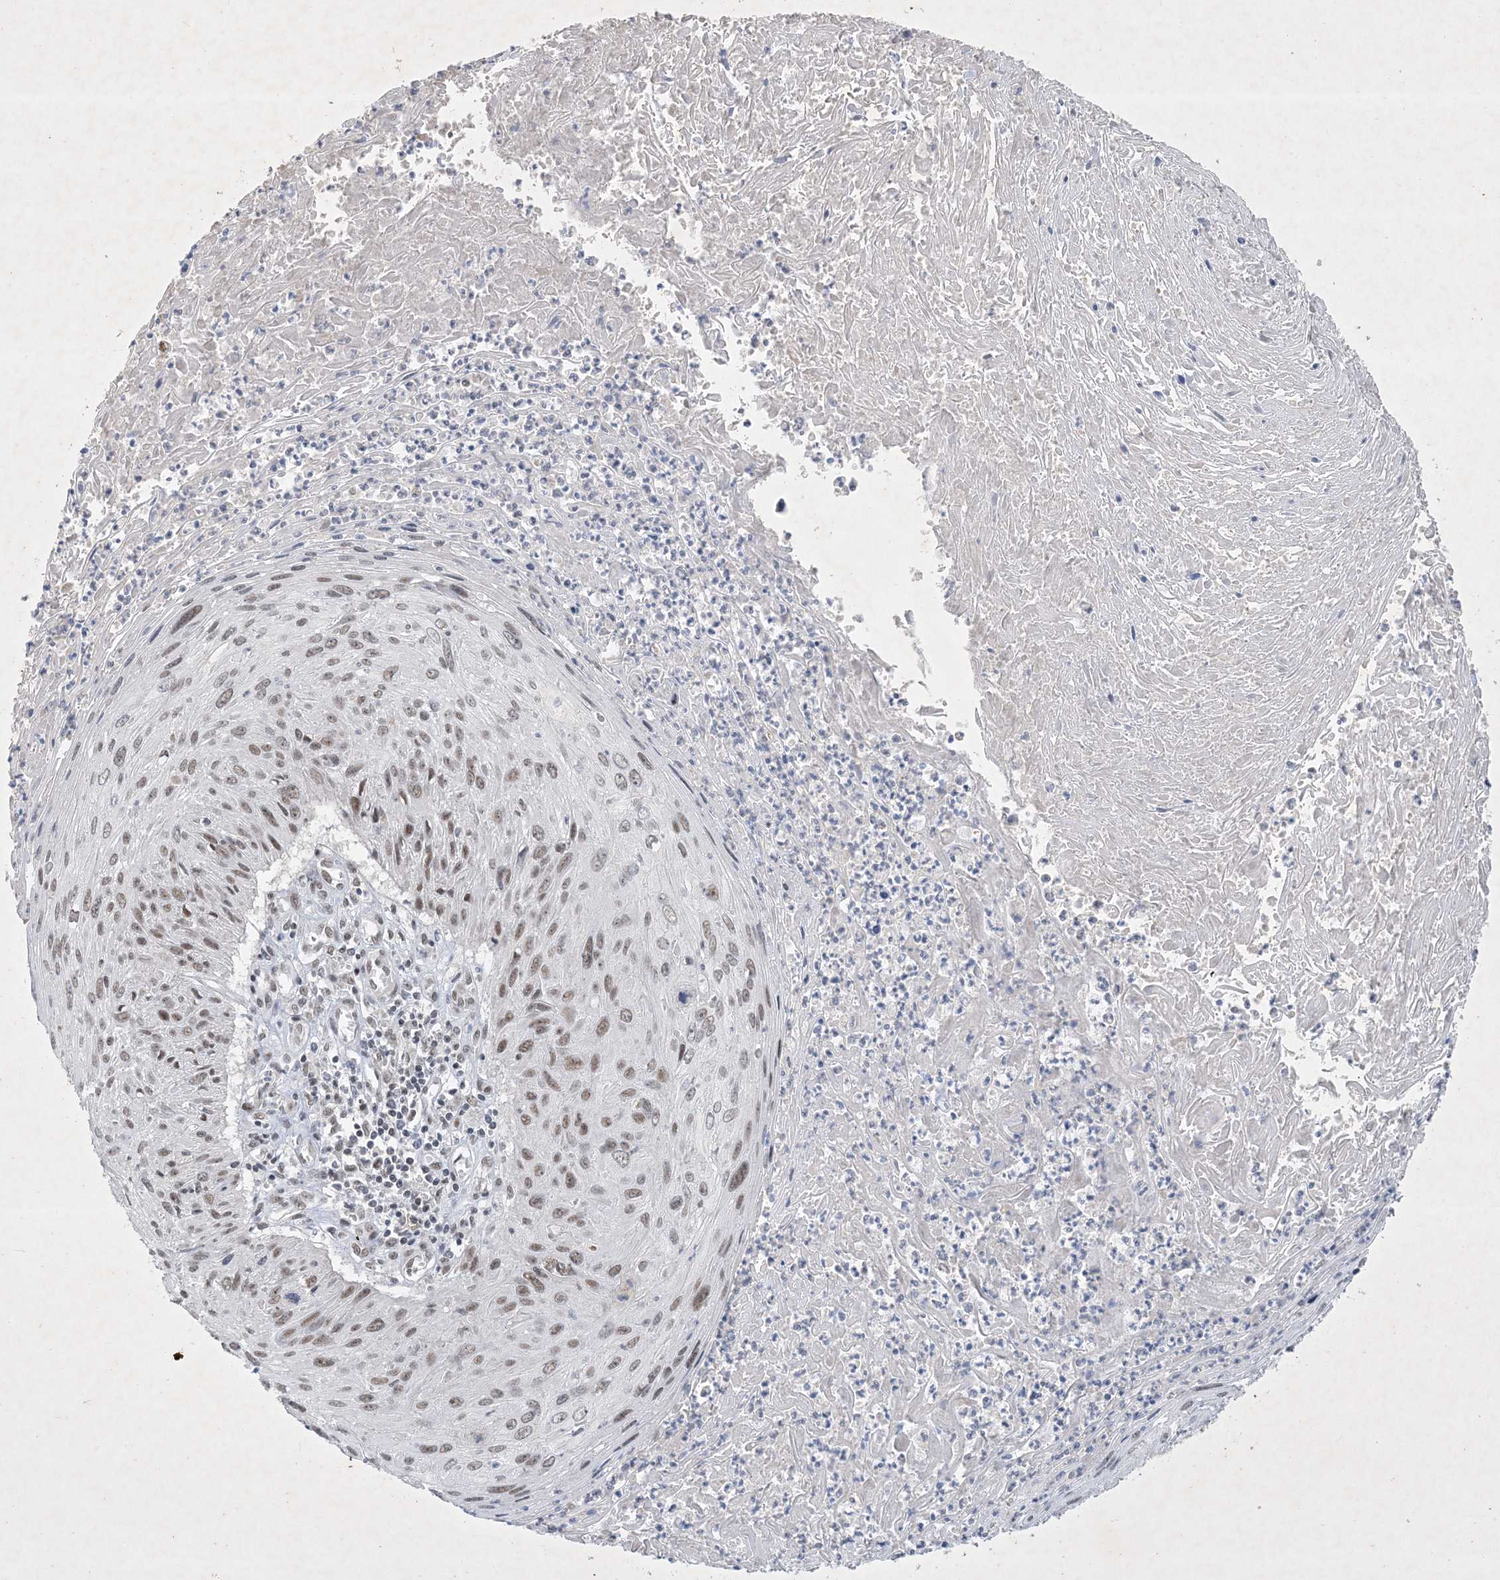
{"staining": {"intensity": "weak", "quantity": ">75%", "location": "nuclear"}, "tissue": "cervical cancer", "cell_type": "Tumor cells", "image_type": "cancer", "snomed": [{"axis": "morphology", "description": "Squamous cell carcinoma, NOS"}, {"axis": "topography", "description": "Cervix"}], "caption": "The image exhibits a brown stain indicating the presence of a protein in the nuclear of tumor cells in cervical cancer (squamous cell carcinoma).", "gene": "ZNF674", "patient": {"sex": "female", "age": 51}}